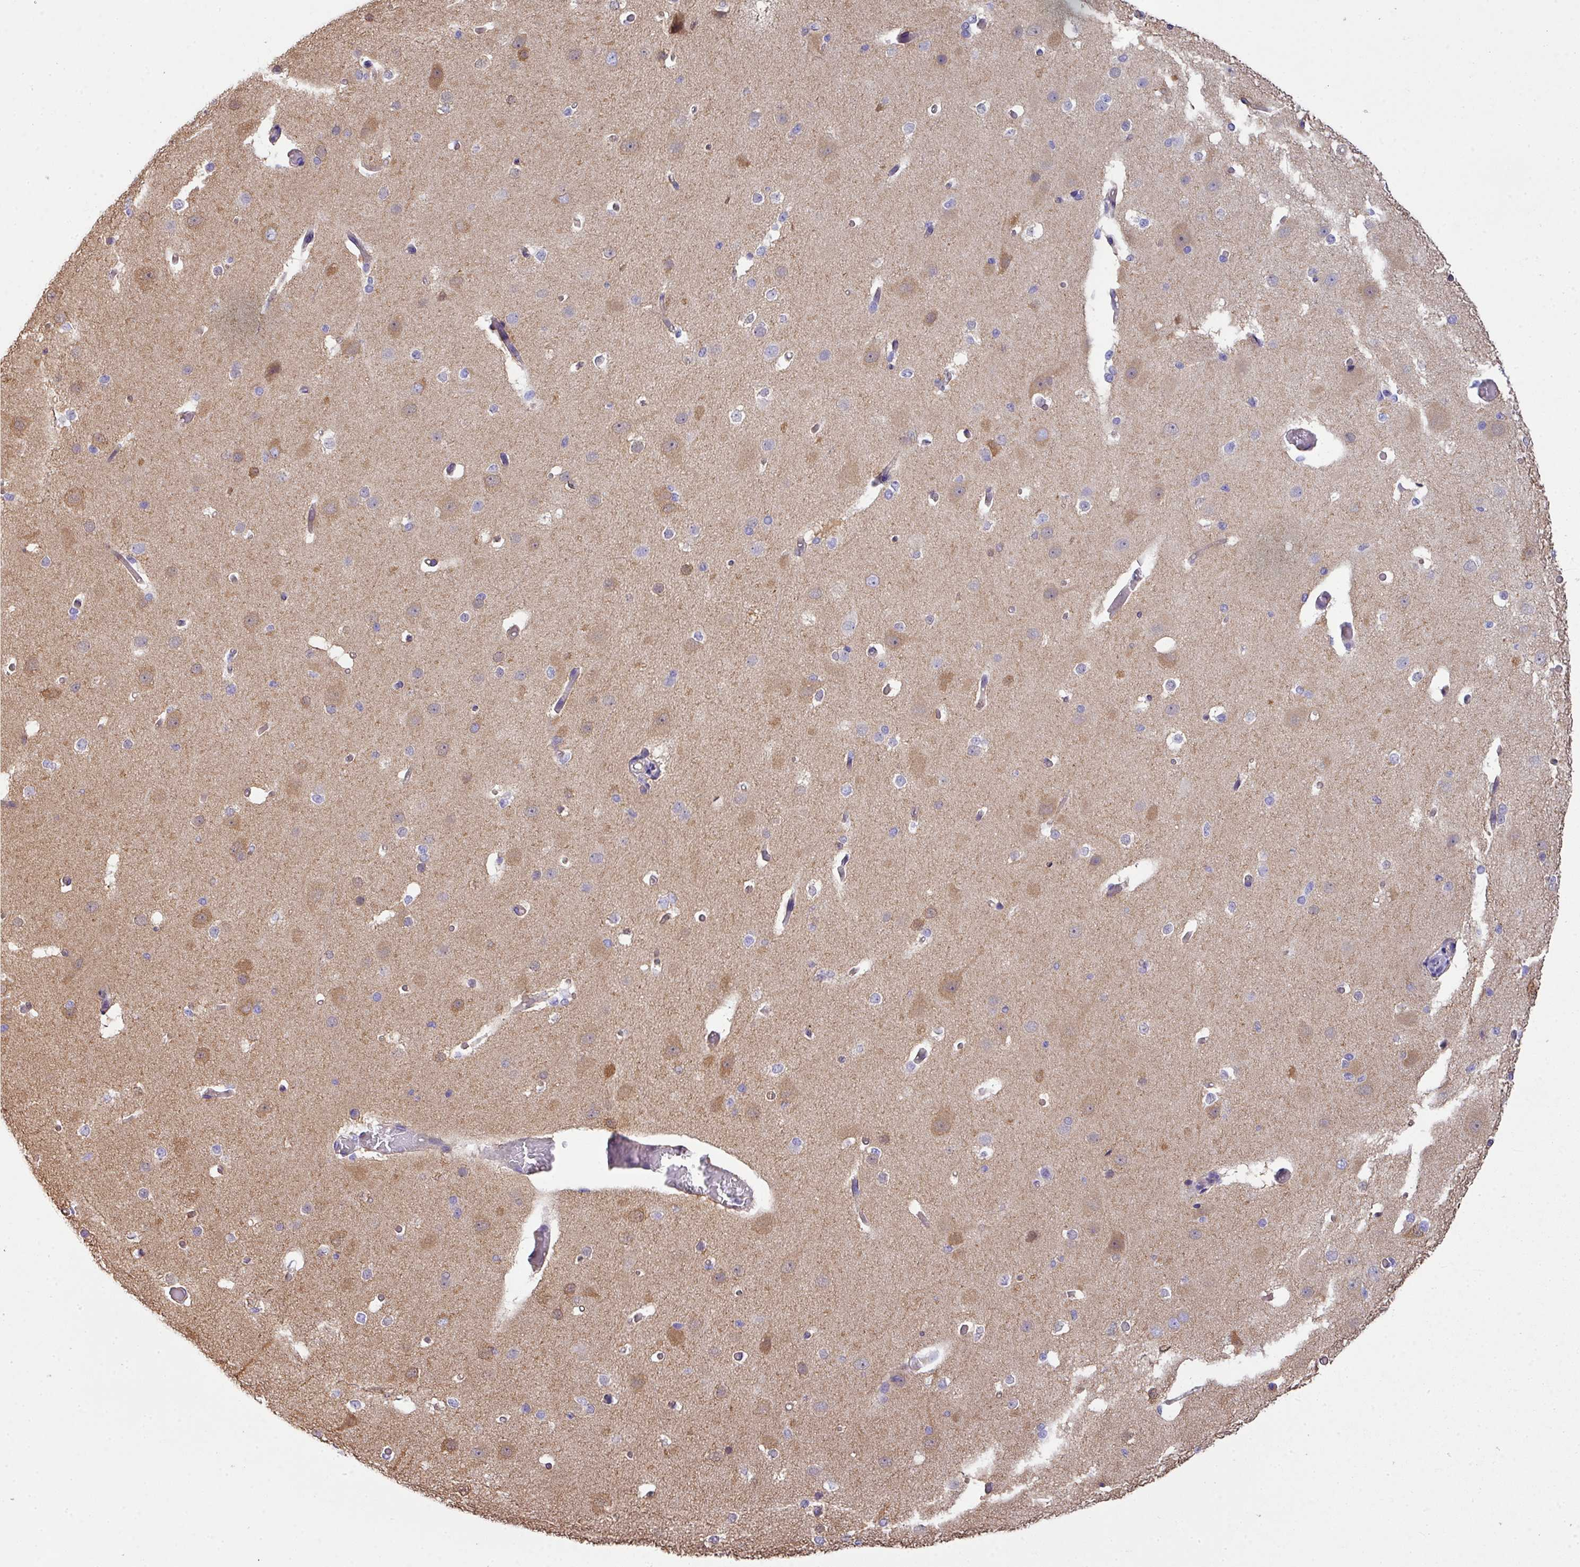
{"staining": {"intensity": "negative", "quantity": "none", "location": "none"}, "tissue": "cerebral cortex", "cell_type": "Endothelial cells", "image_type": "normal", "snomed": [{"axis": "morphology", "description": "Normal tissue, NOS"}, {"axis": "morphology", "description": "Inflammation, NOS"}, {"axis": "topography", "description": "Cerebral cortex"}], "caption": "Immunohistochemistry micrograph of normal human cerebral cortex stained for a protein (brown), which reveals no expression in endothelial cells. (Immunohistochemistry, brightfield microscopy, high magnification).", "gene": "PALS2", "patient": {"sex": "male", "age": 6}}